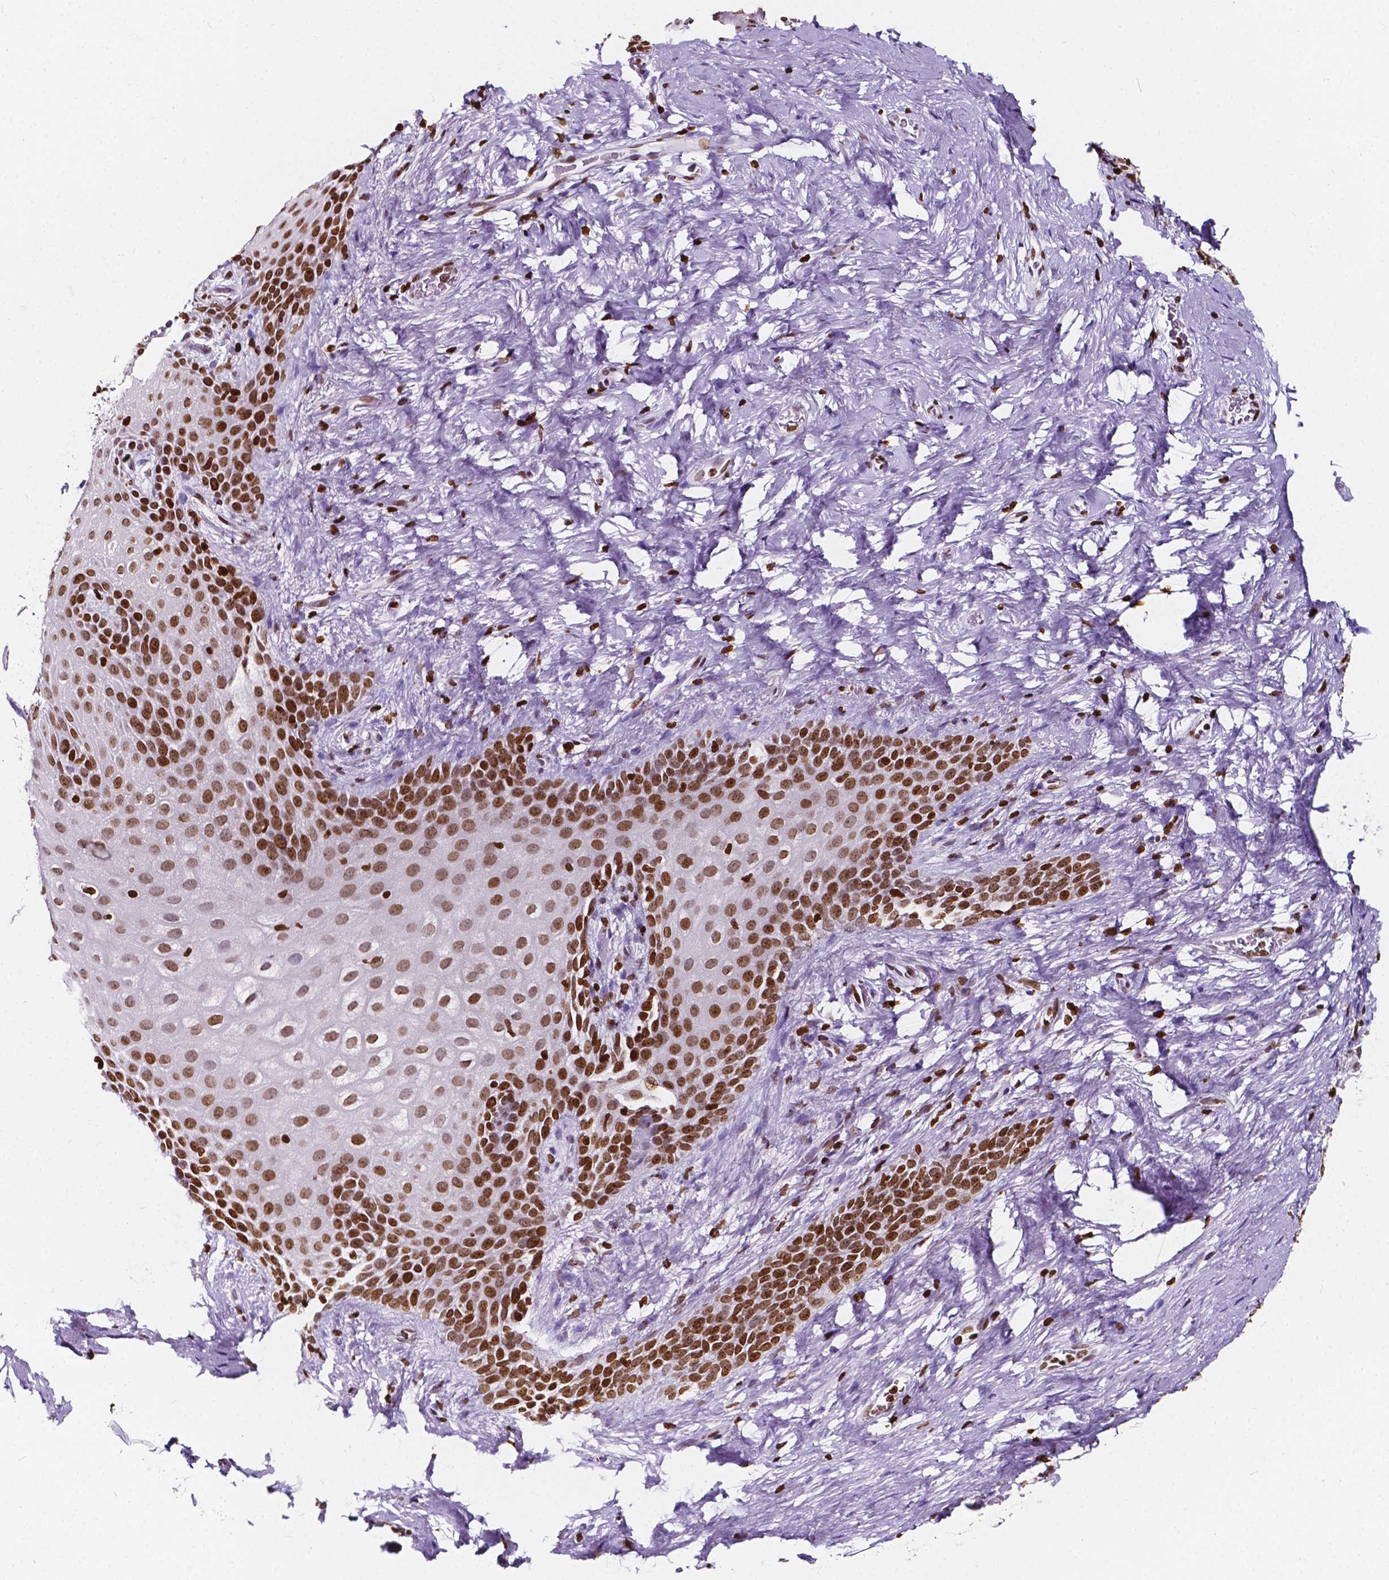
{"staining": {"intensity": "strong", "quantity": ">75%", "location": "nuclear"}, "tissue": "skin", "cell_type": "Epidermal cells", "image_type": "normal", "snomed": [{"axis": "morphology", "description": "Normal tissue, NOS"}, {"axis": "topography", "description": "Anal"}], "caption": "IHC micrograph of normal human skin stained for a protein (brown), which displays high levels of strong nuclear expression in approximately >75% of epidermal cells.", "gene": "CBY3", "patient": {"sex": "female", "age": 46}}